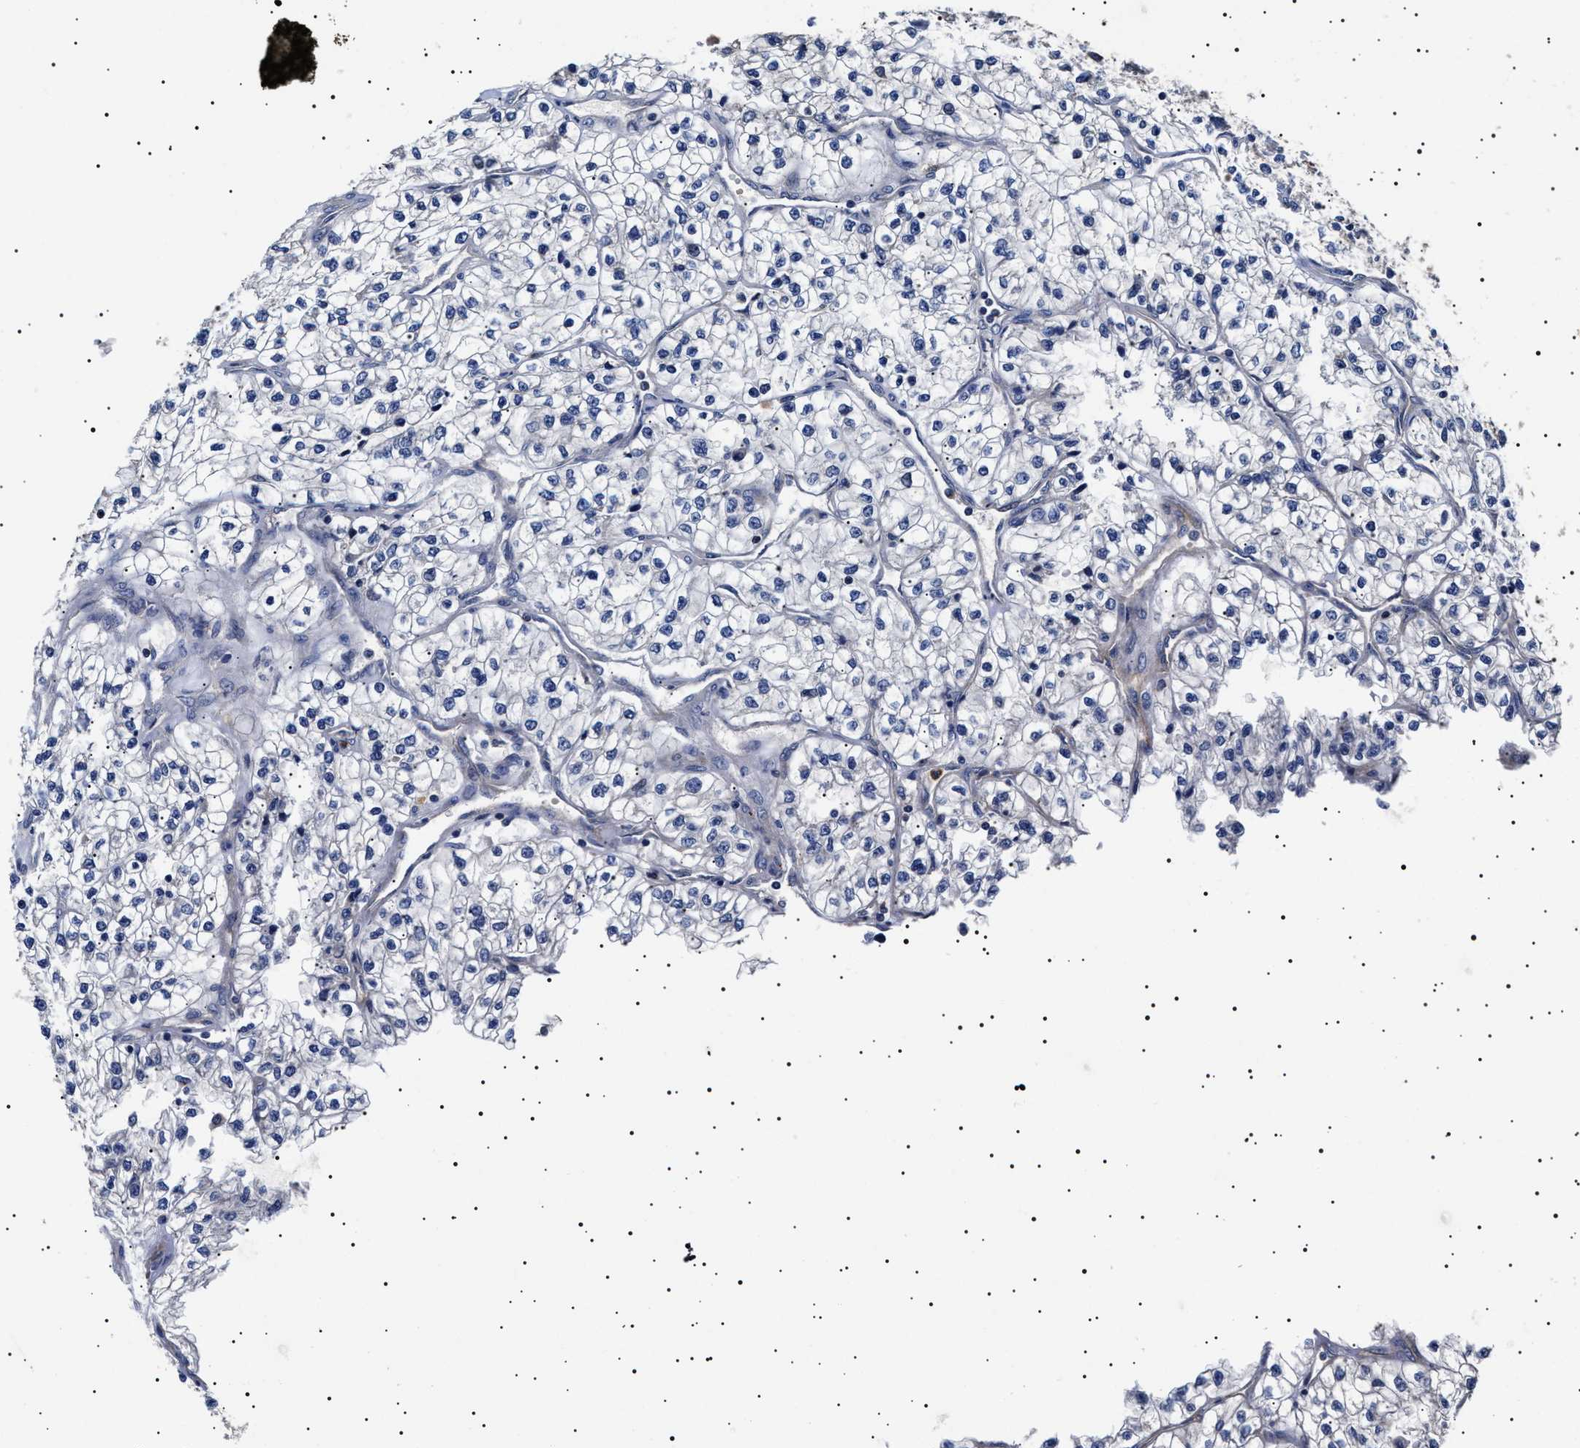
{"staining": {"intensity": "negative", "quantity": "none", "location": "none"}, "tissue": "renal cancer", "cell_type": "Tumor cells", "image_type": "cancer", "snomed": [{"axis": "morphology", "description": "Adenocarcinoma, NOS"}, {"axis": "topography", "description": "Kidney"}], "caption": "Tumor cells show no significant protein expression in renal cancer. (Stains: DAB IHC with hematoxylin counter stain, Microscopy: brightfield microscopy at high magnification).", "gene": "SLC4A7", "patient": {"sex": "female", "age": 57}}